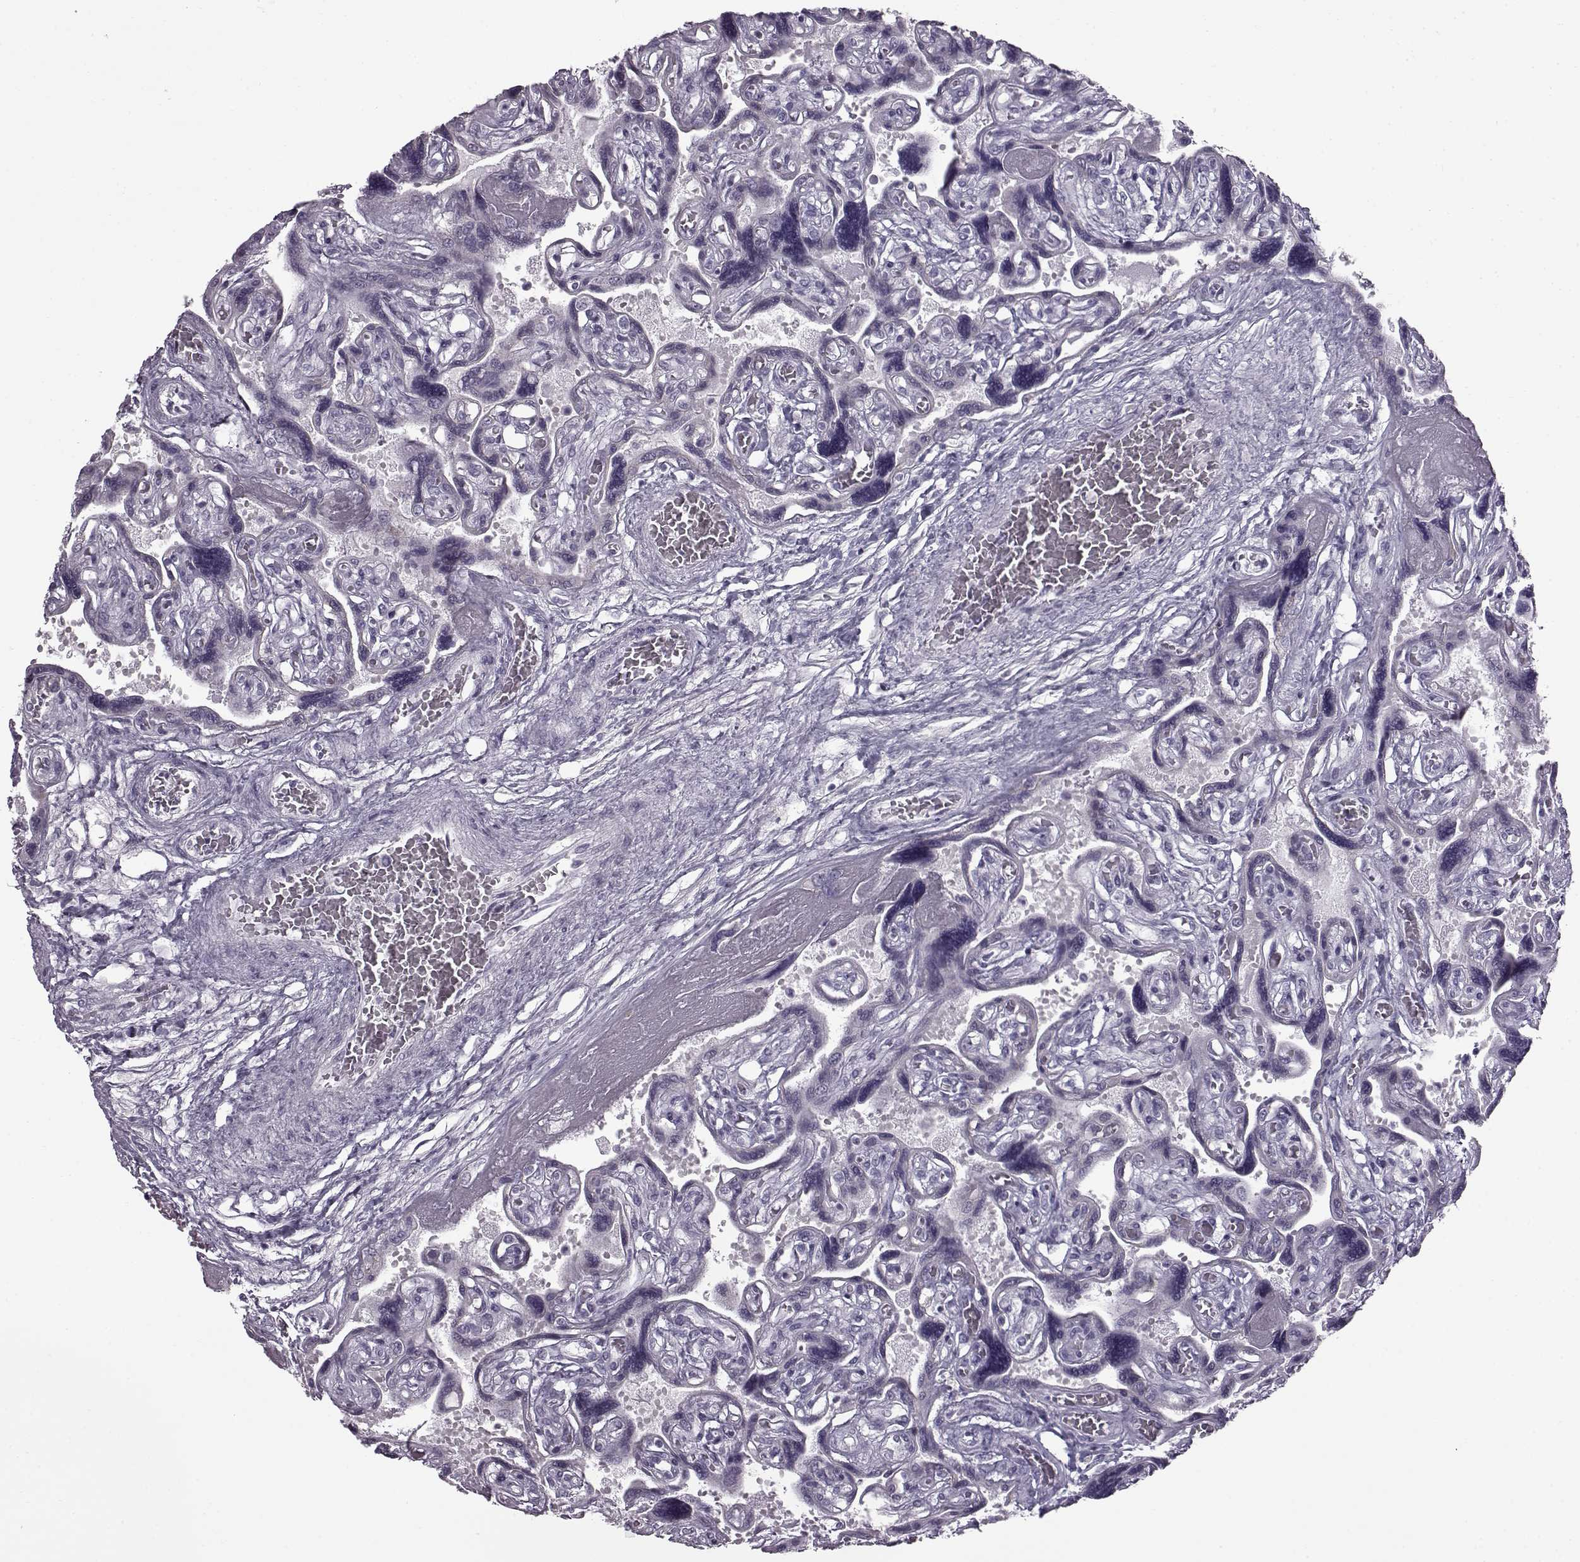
{"staining": {"intensity": "moderate", "quantity": "<25%", "location": "cytoplasmic/membranous"}, "tissue": "placenta", "cell_type": "Decidual cells", "image_type": "normal", "snomed": [{"axis": "morphology", "description": "Normal tissue, NOS"}, {"axis": "topography", "description": "Placenta"}], "caption": "DAB (3,3'-diaminobenzidine) immunohistochemical staining of benign placenta demonstrates moderate cytoplasmic/membranous protein expression in about <25% of decidual cells.", "gene": "SLC28A2", "patient": {"sex": "female", "age": 32}}